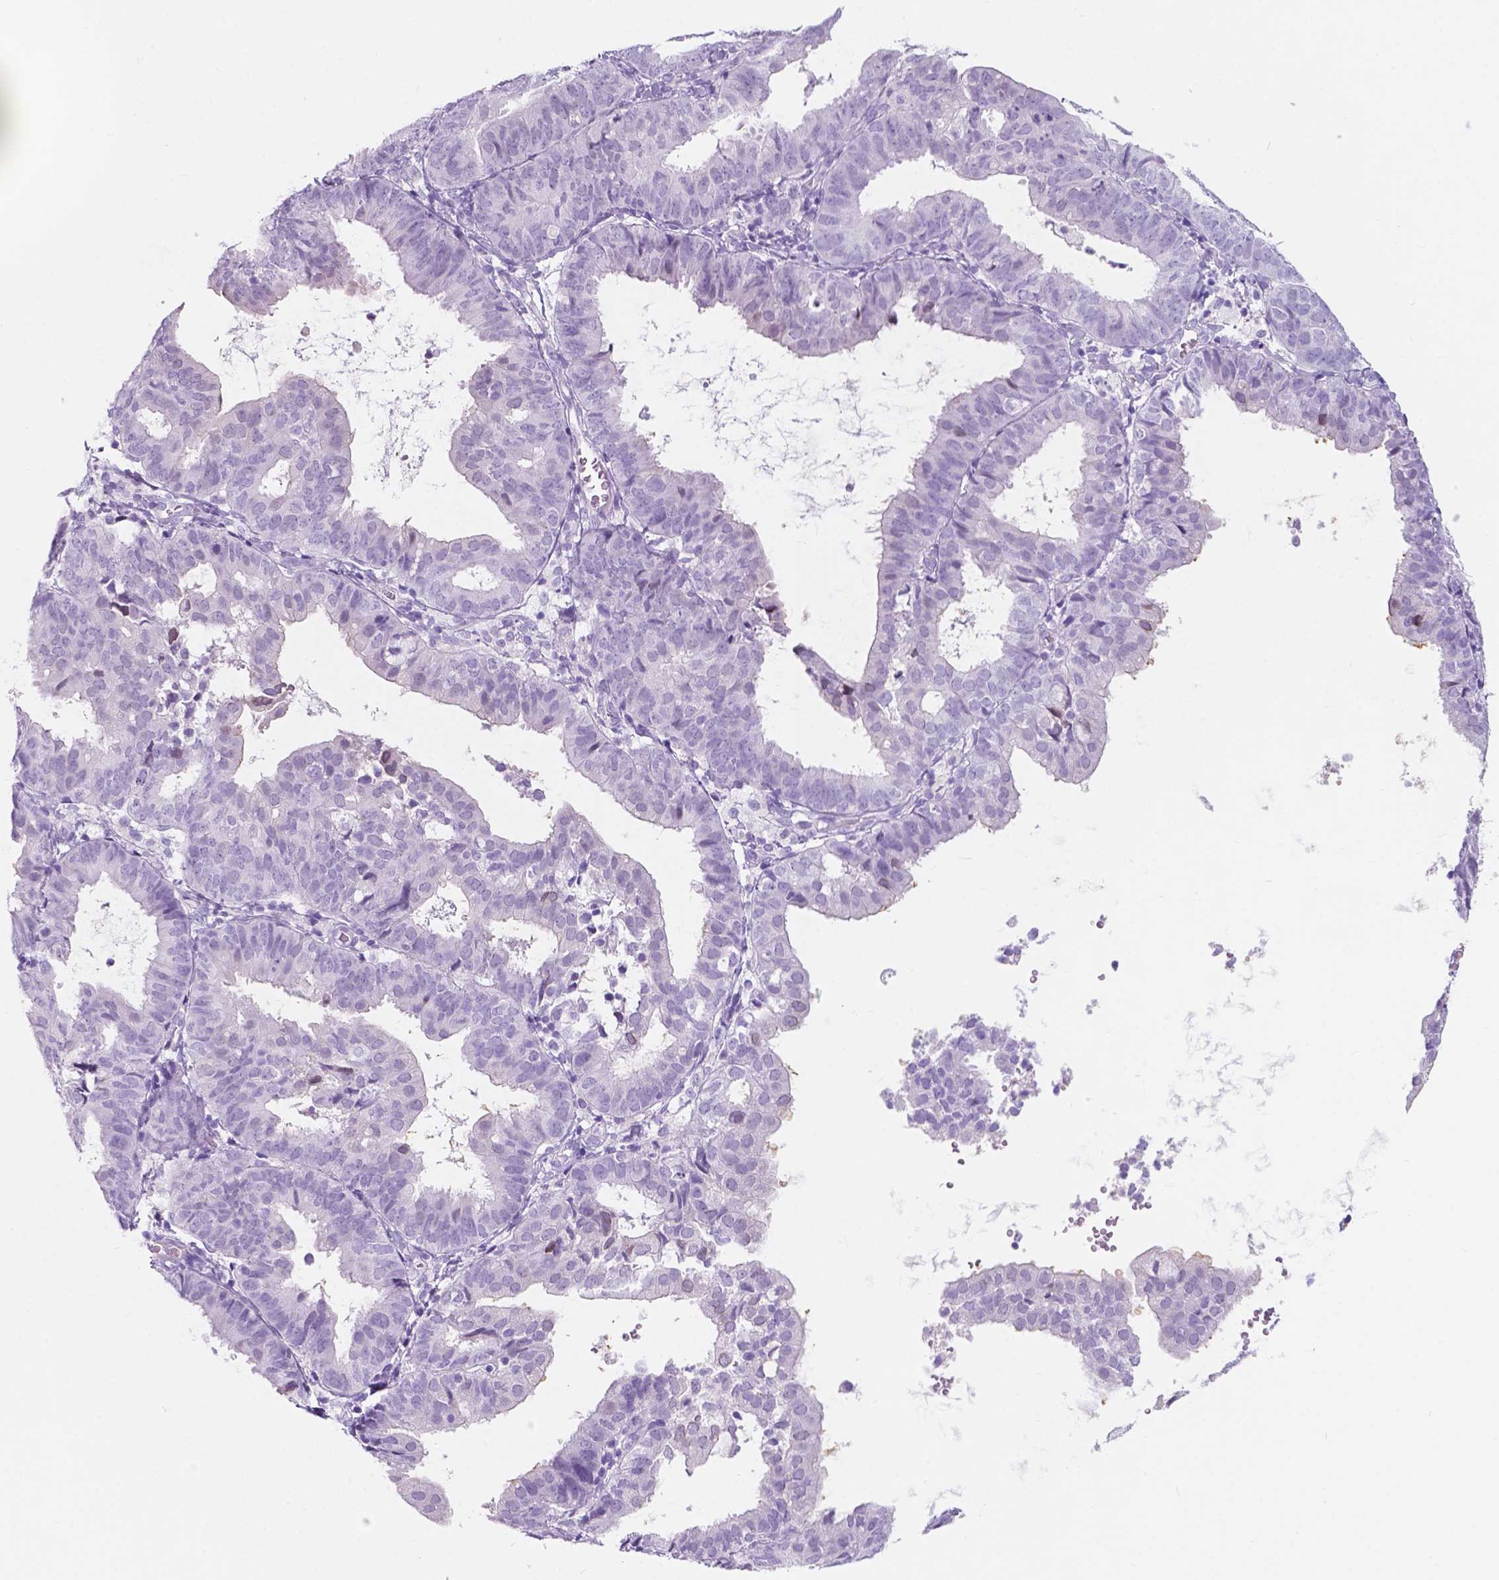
{"staining": {"intensity": "negative", "quantity": "none", "location": "none"}, "tissue": "endometrial cancer", "cell_type": "Tumor cells", "image_type": "cancer", "snomed": [{"axis": "morphology", "description": "Adenocarcinoma, NOS"}, {"axis": "topography", "description": "Endometrium"}], "caption": "DAB immunohistochemical staining of endometrial adenocarcinoma exhibits no significant positivity in tumor cells.", "gene": "CUZD1", "patient": {"sex": "female", "age": 80}}